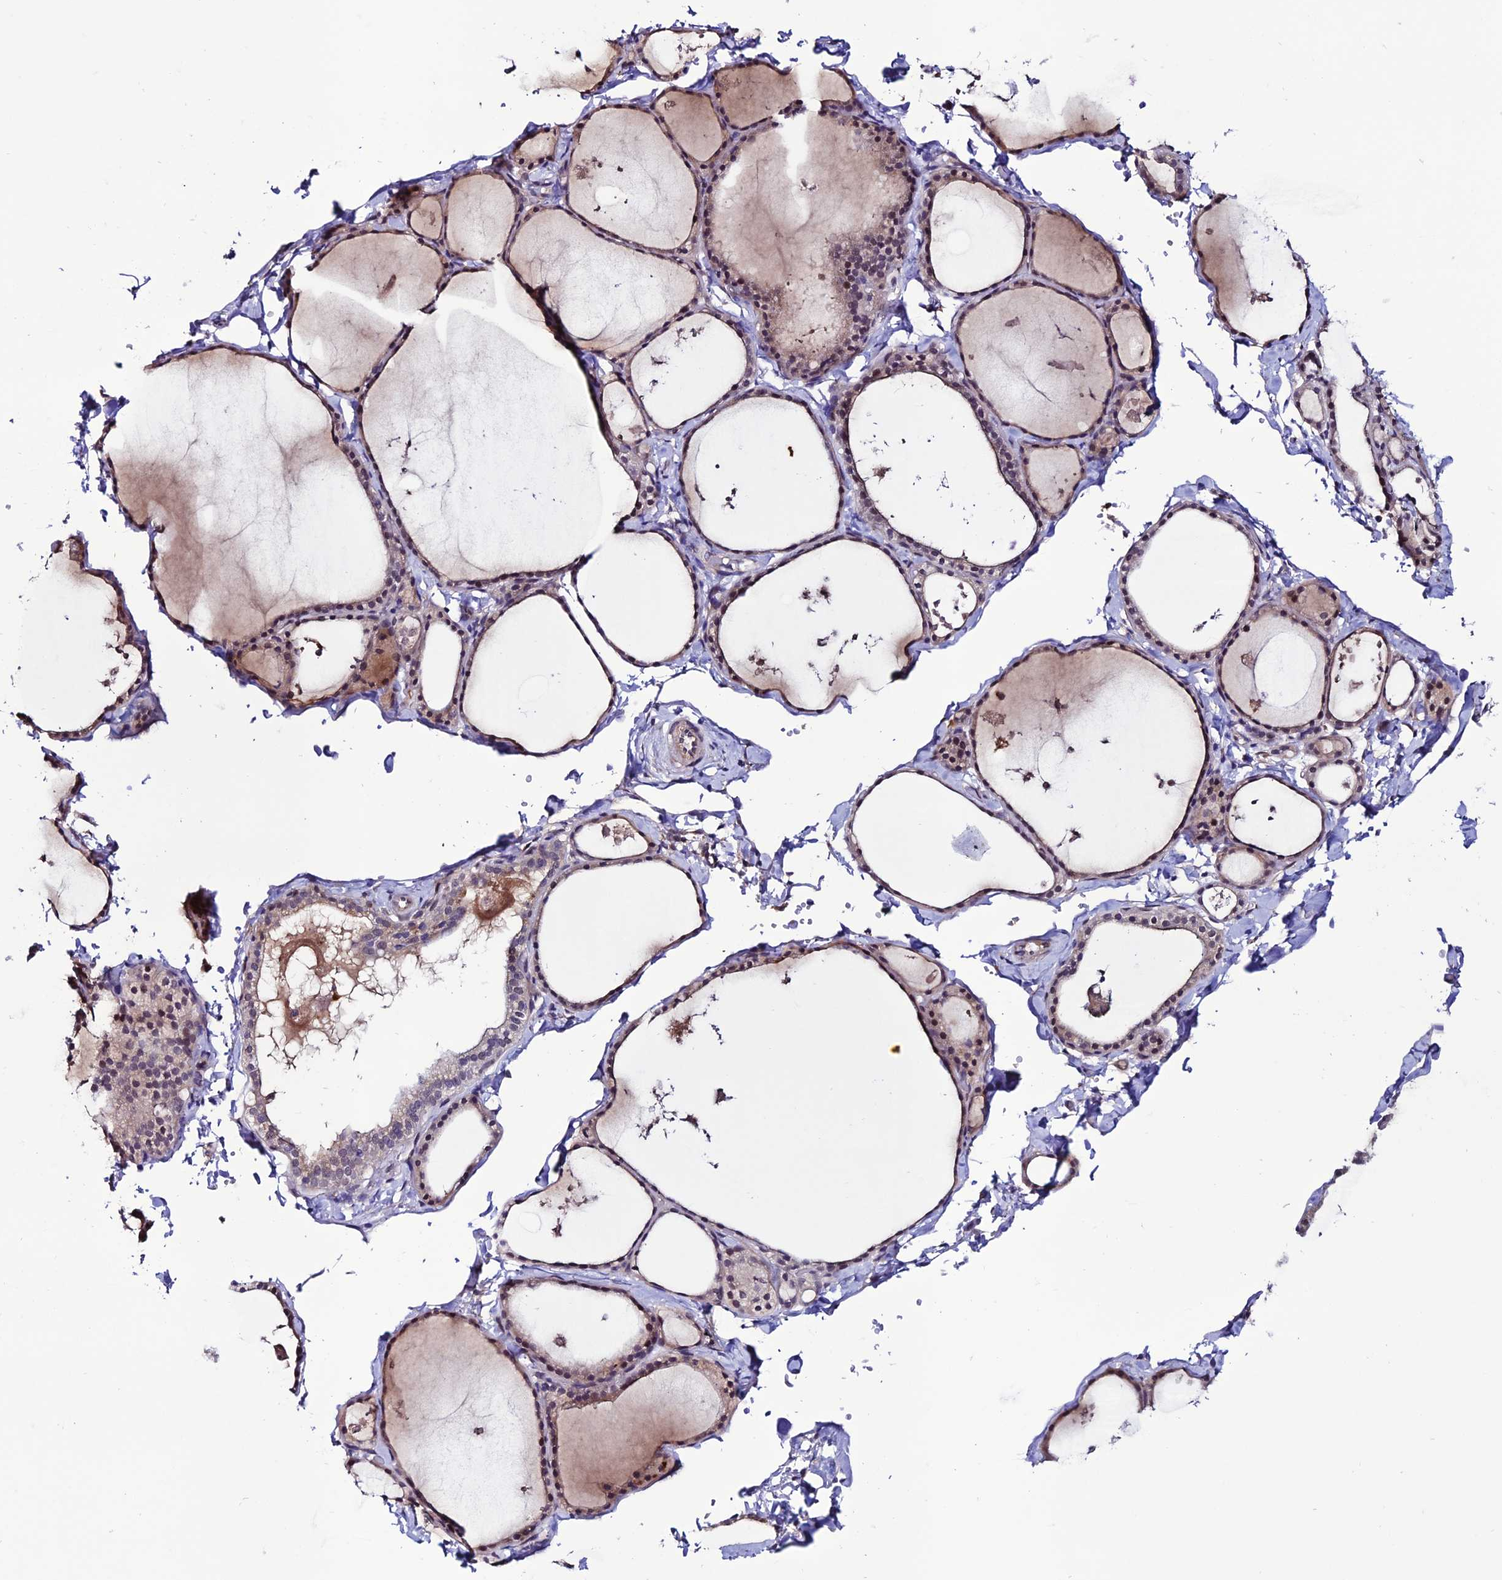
{"staining": {"intensity": "moderate", "quantity": "25%-75%", "location": "cytoplasmic/membranous,nuclear"}, "tissue": "thyroid gland", "cell_type": "Glandular cells", "image_type": "normal", "snomed": [{"axis": "morphology", "description": "Normal tissue, NOS"}, {"axis": "topography", "description": "Thyroid gland"}], "caption": "High-magnification brightfield microscopy of unremarkable thyroid gland stained with DAB (3,3'-diaminobenzidine) (brown) and counterstained with hematoxylin (blue). glandular cells exhibit moderate cytoplasmic/membranous,nuclear staining is appreciated in about25%-75% of cells.", "gene": "FZD8", "patient": {"sex": "male", "age": 56}}